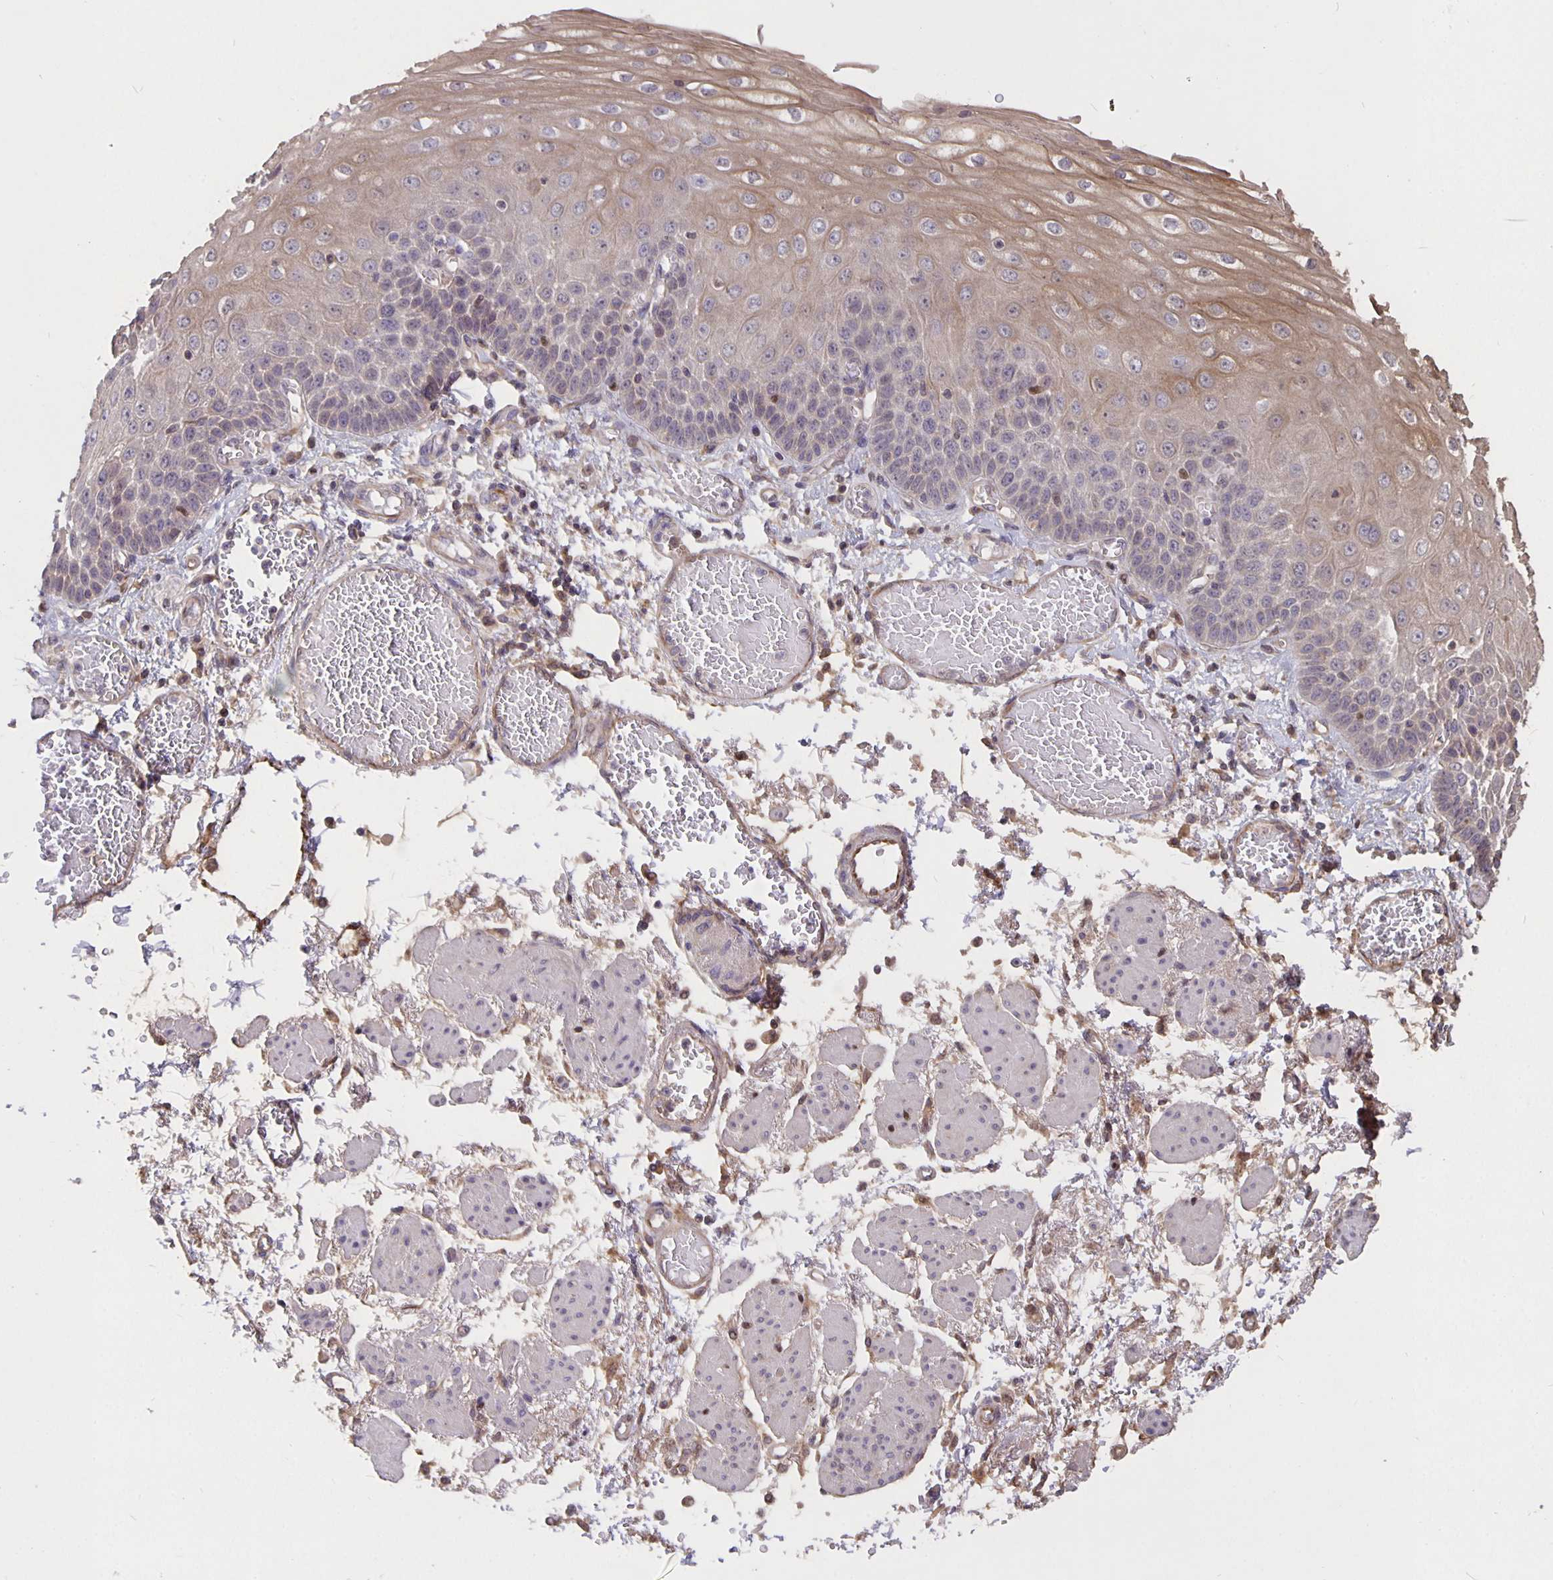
{"staining": {"intensity": "moderate", "quantity": "25%-75%", "location": "cytoplasmic/membranous"}, "tissue": "esophagus", "cell_type": "Squamous epithelial cells", "image_type": "normal", "snomed": [{"axis": "morphology", "description": "Normal tissue, NOS"}, {"axis": "morphology", "description": "Adenocarcinoma, NOS"}, {"axis": "topography", "description": "Esophagus"}], "caption": "Immunohistochemistry photomicrograph of normal esophagus: human esophagus stained using immunohistochemistry exhibits medium levels of moderate protein expression localized specifically in the cytoplasmic/membranous of squamous epithelial cells, appearing as a cytoplasmic/membranous brown color.", "gene": "NOG", "patient": {"sex": "male", "age": 81}}